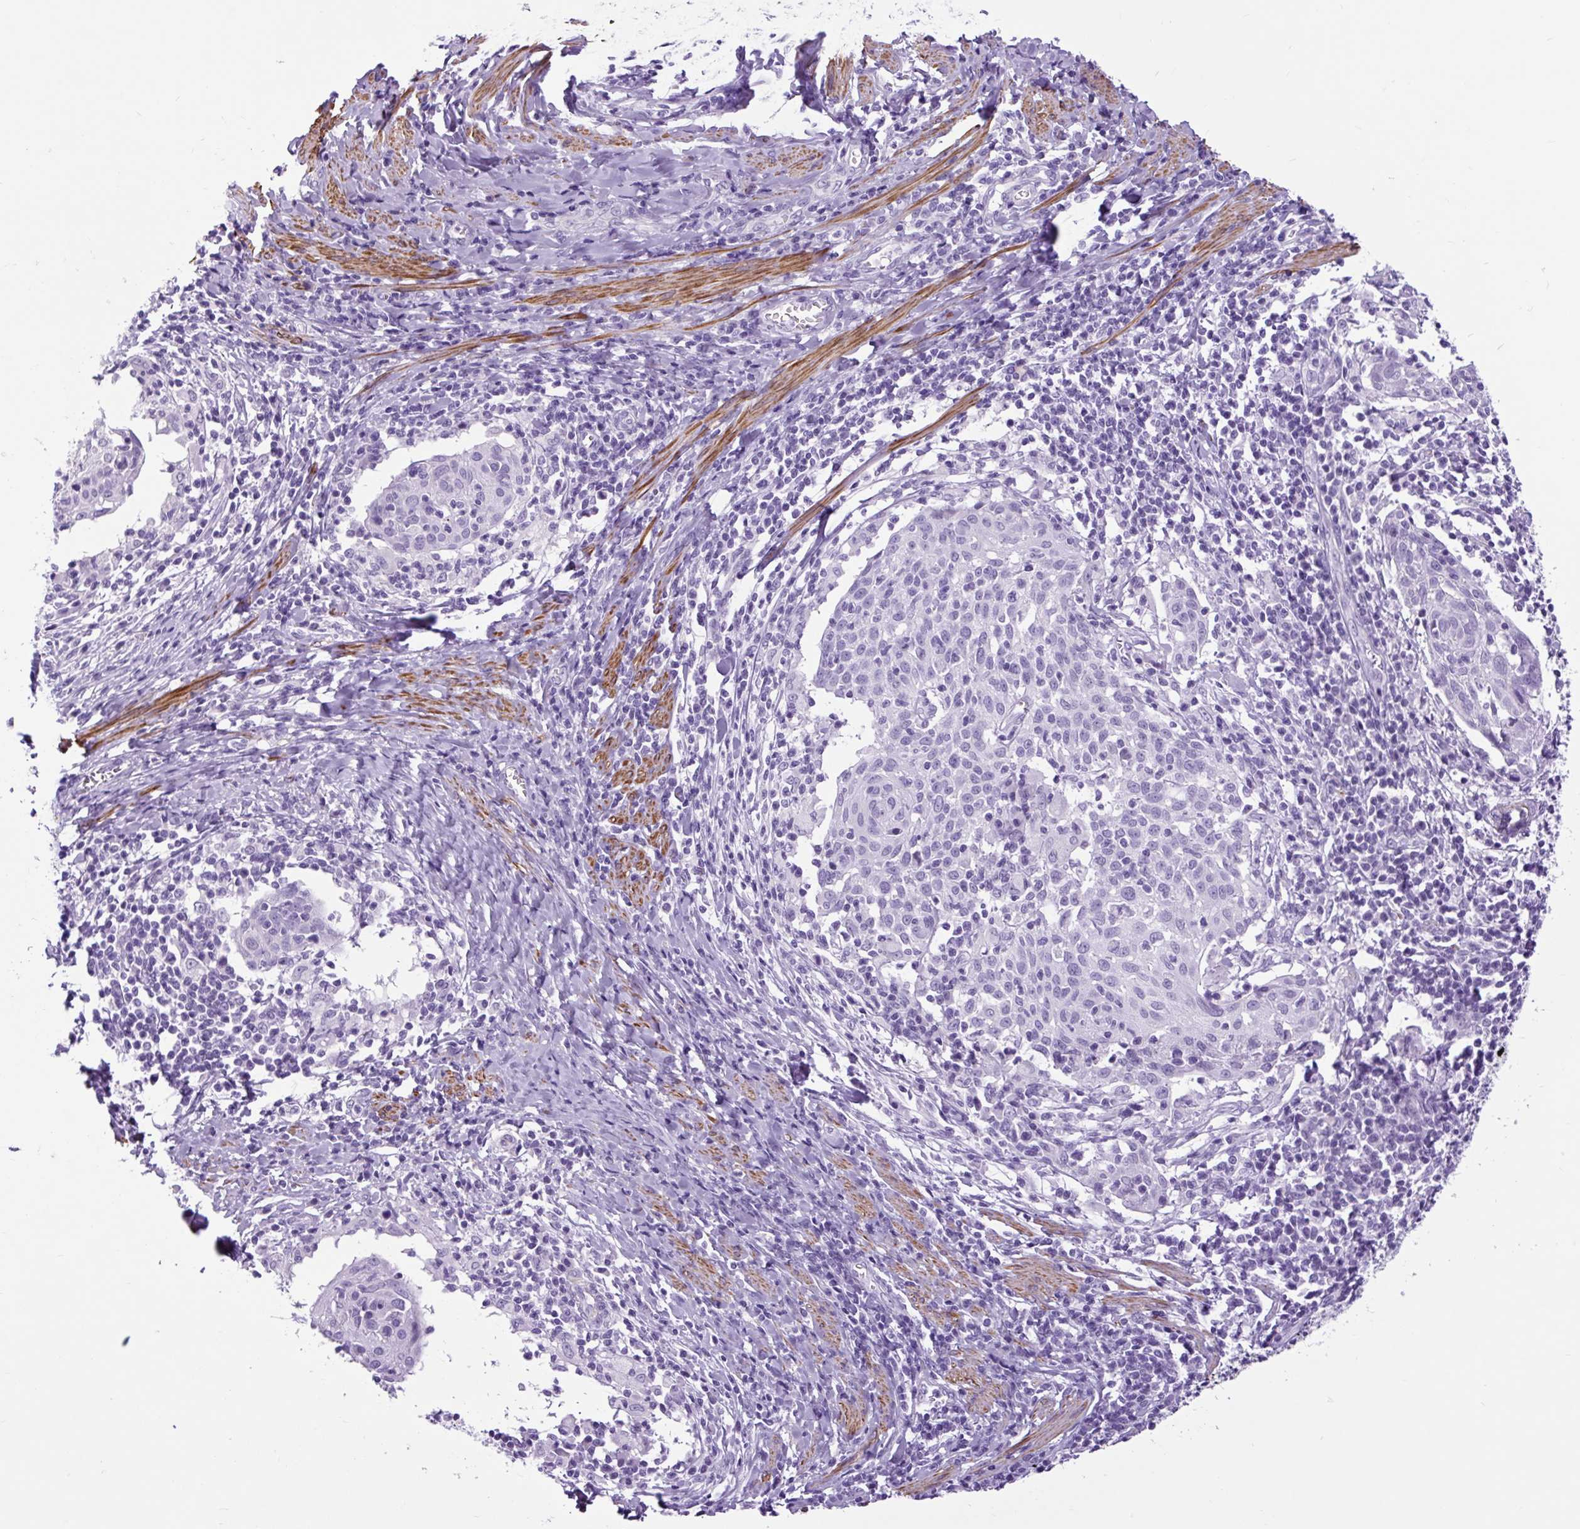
{"staining": {"intensity": "negative", "quantity": "none", "location": "none"}, "tissue": "cervical cancer", "cell_type": "Tumor cells", "image_type": "cancer", "snomed": [{"axis": "morphology", "description": "Squamous cell carcinoma, NOS"}, {"axis": "topography", "description": "Cervix"}], "caption": "An image of human cervical cancer is negative for staining in tumor cells.", "gene": "DPP6", "patient": {"sex": "female", "age": 52}}